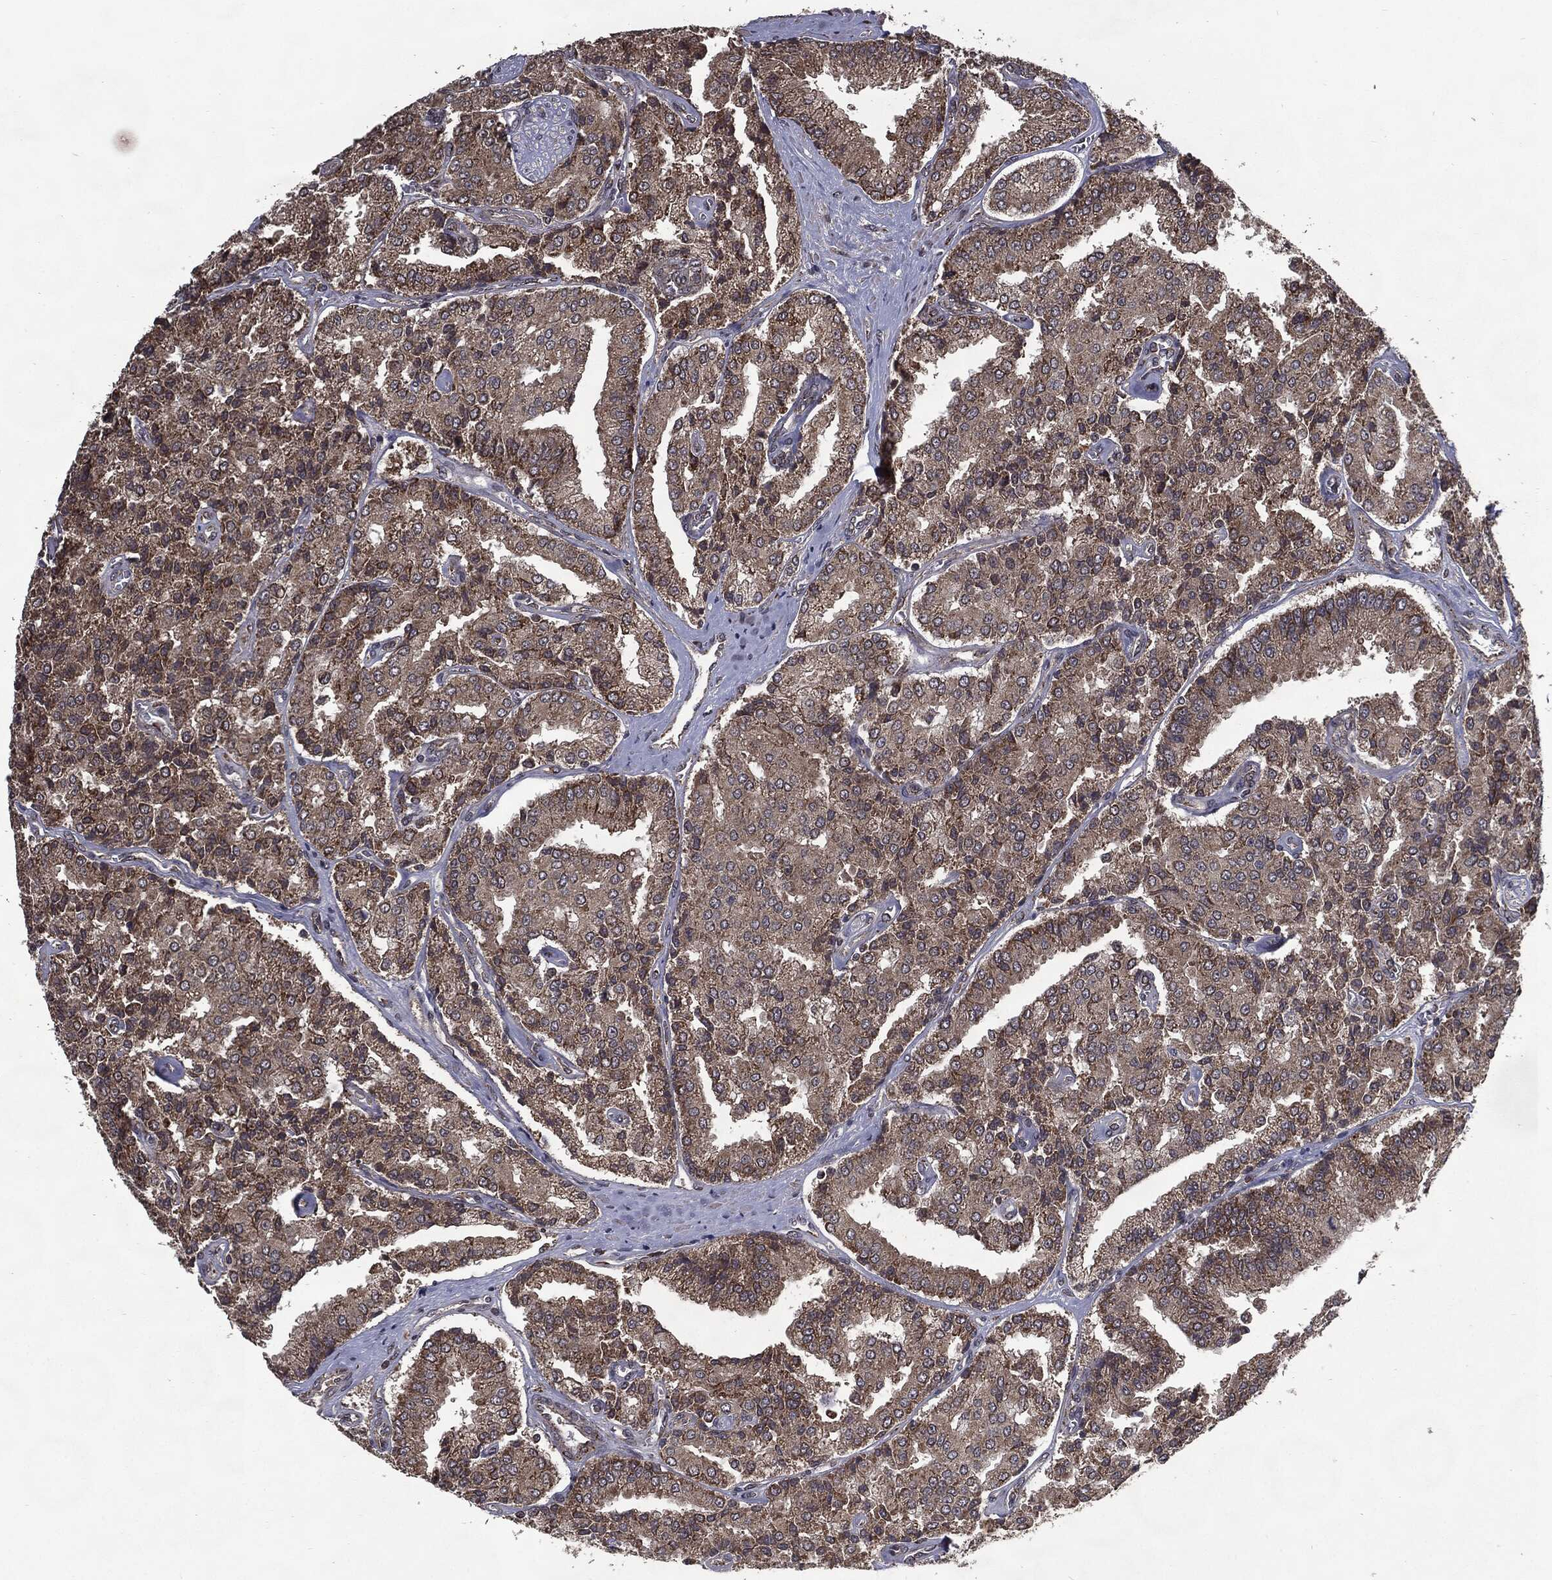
{"staining": {"intensity": "moderate", "quantity": "25%-75%", "location": "cytoplasmic/membranous"}, "tissue": "prostate cancer", "cell_type": "Tumor cells", "image_type": "cancer", "snomed": [{"axis": "morphology", "description": "Adenocarcinoma, NOS"}, {"axis": "topography", "description": "Prostate and seminal vesicle, NOS"}, {"axis": "topography", "description": "Prostate"}], "caption": "Moderate cytoplasmic/membranous expression is identified in about 25%-75% of tumor cells in adenocarcinoma (prostate).", "gene": "HDAC5", "patient": {"sex": "male", "age": 67}}